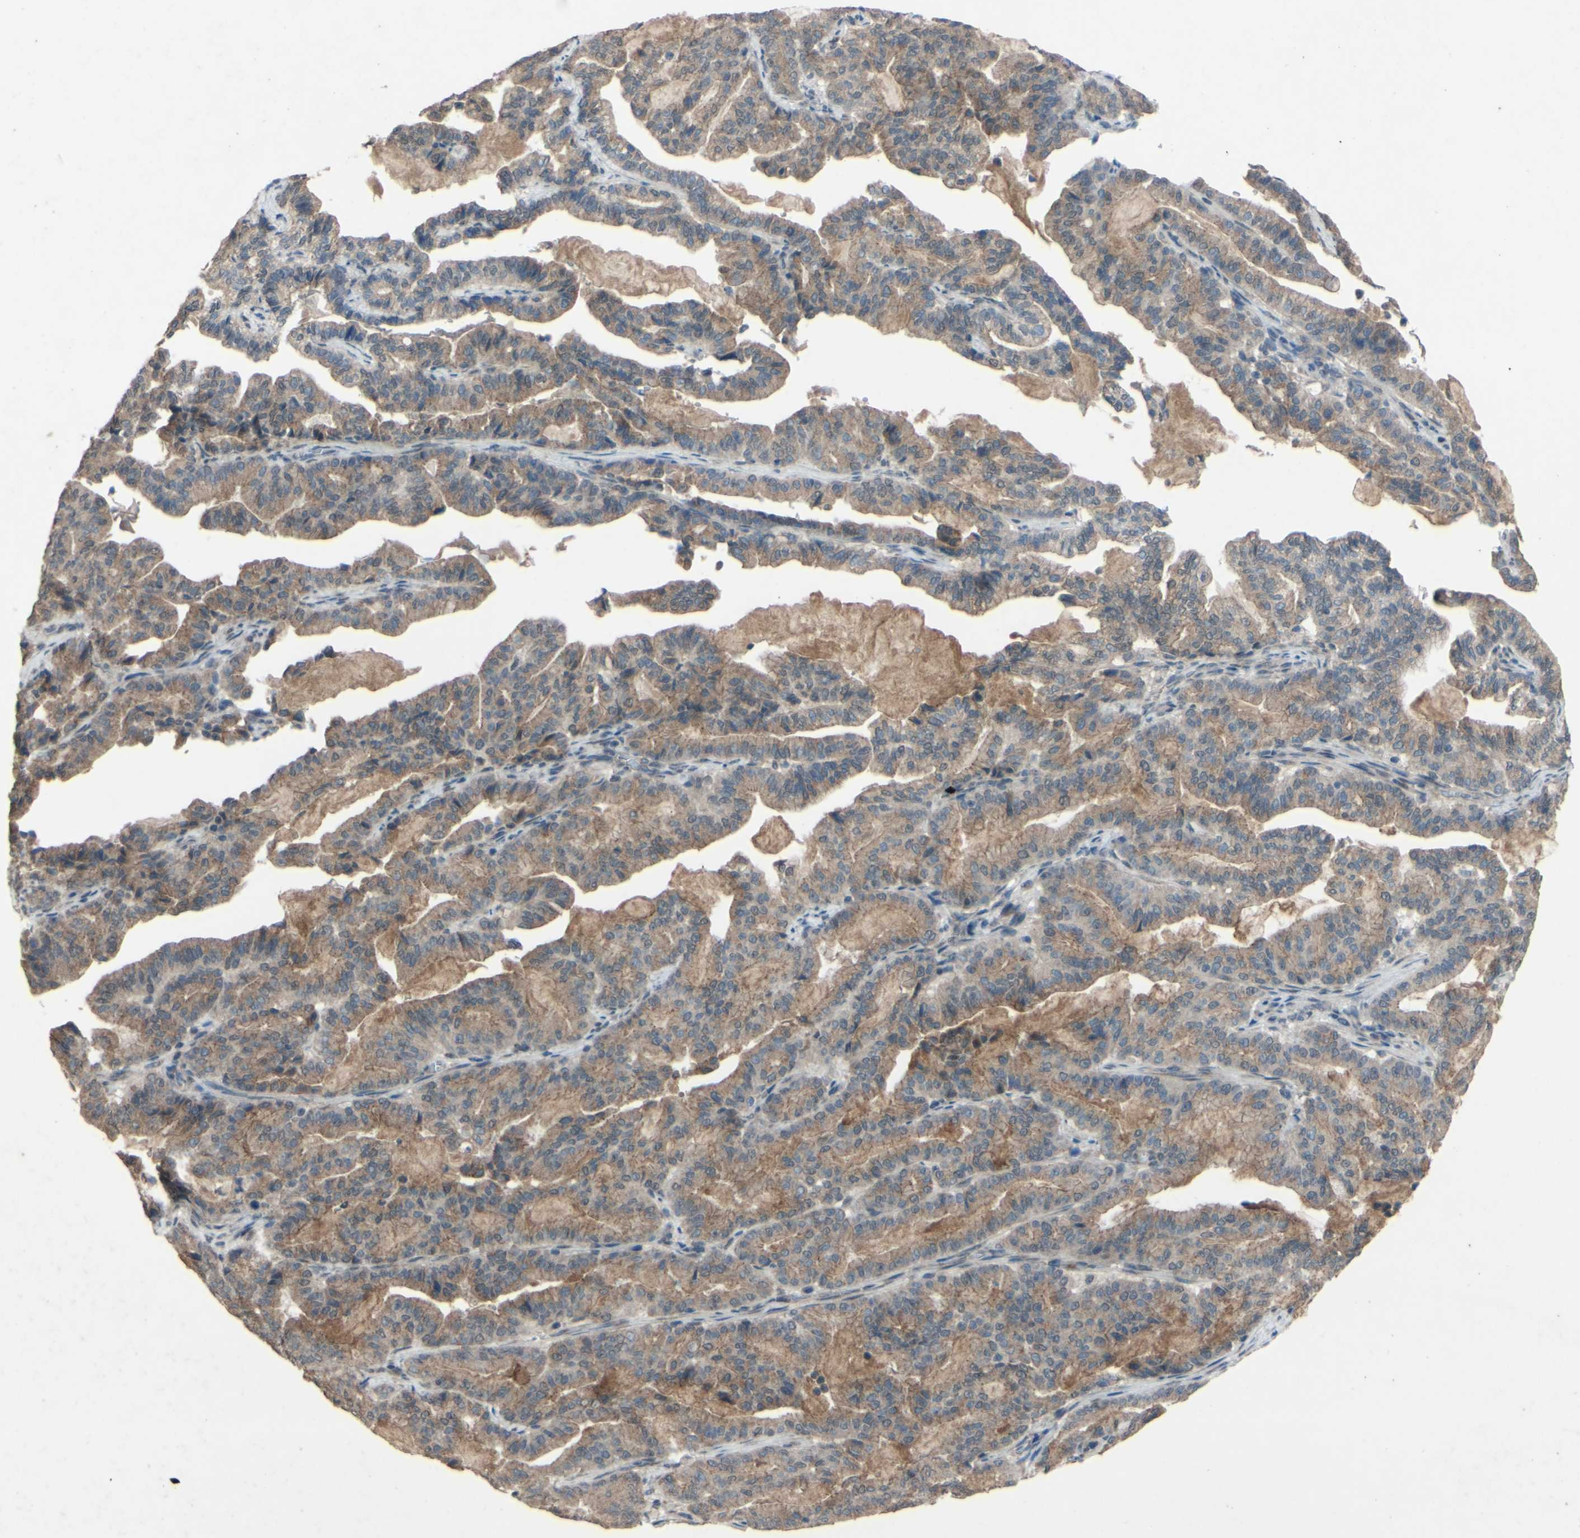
{"staining": {"intensity": "moderate", "quantity": ">75%", "location": "cytoplasmic/membranous"}, "tissue": "pancreatic cancer", "cell_type": "Tumor cells", "image_type": "cancer", "snomed": [{"axis": "morphology", "description": "Adenocarcinoma, NOS"}, {"axis": "topography", "description": "Pancreas"}], "caption": "The photomicrograph reveals immunohistochemical staining of pancreatic adenocarcinoma. There is moderate cytoplasmic/membranous expression is present in approximately >75% of tumor cells.", "gene": "CDCP1", "patient": {"sex": "male", "age": 63}}